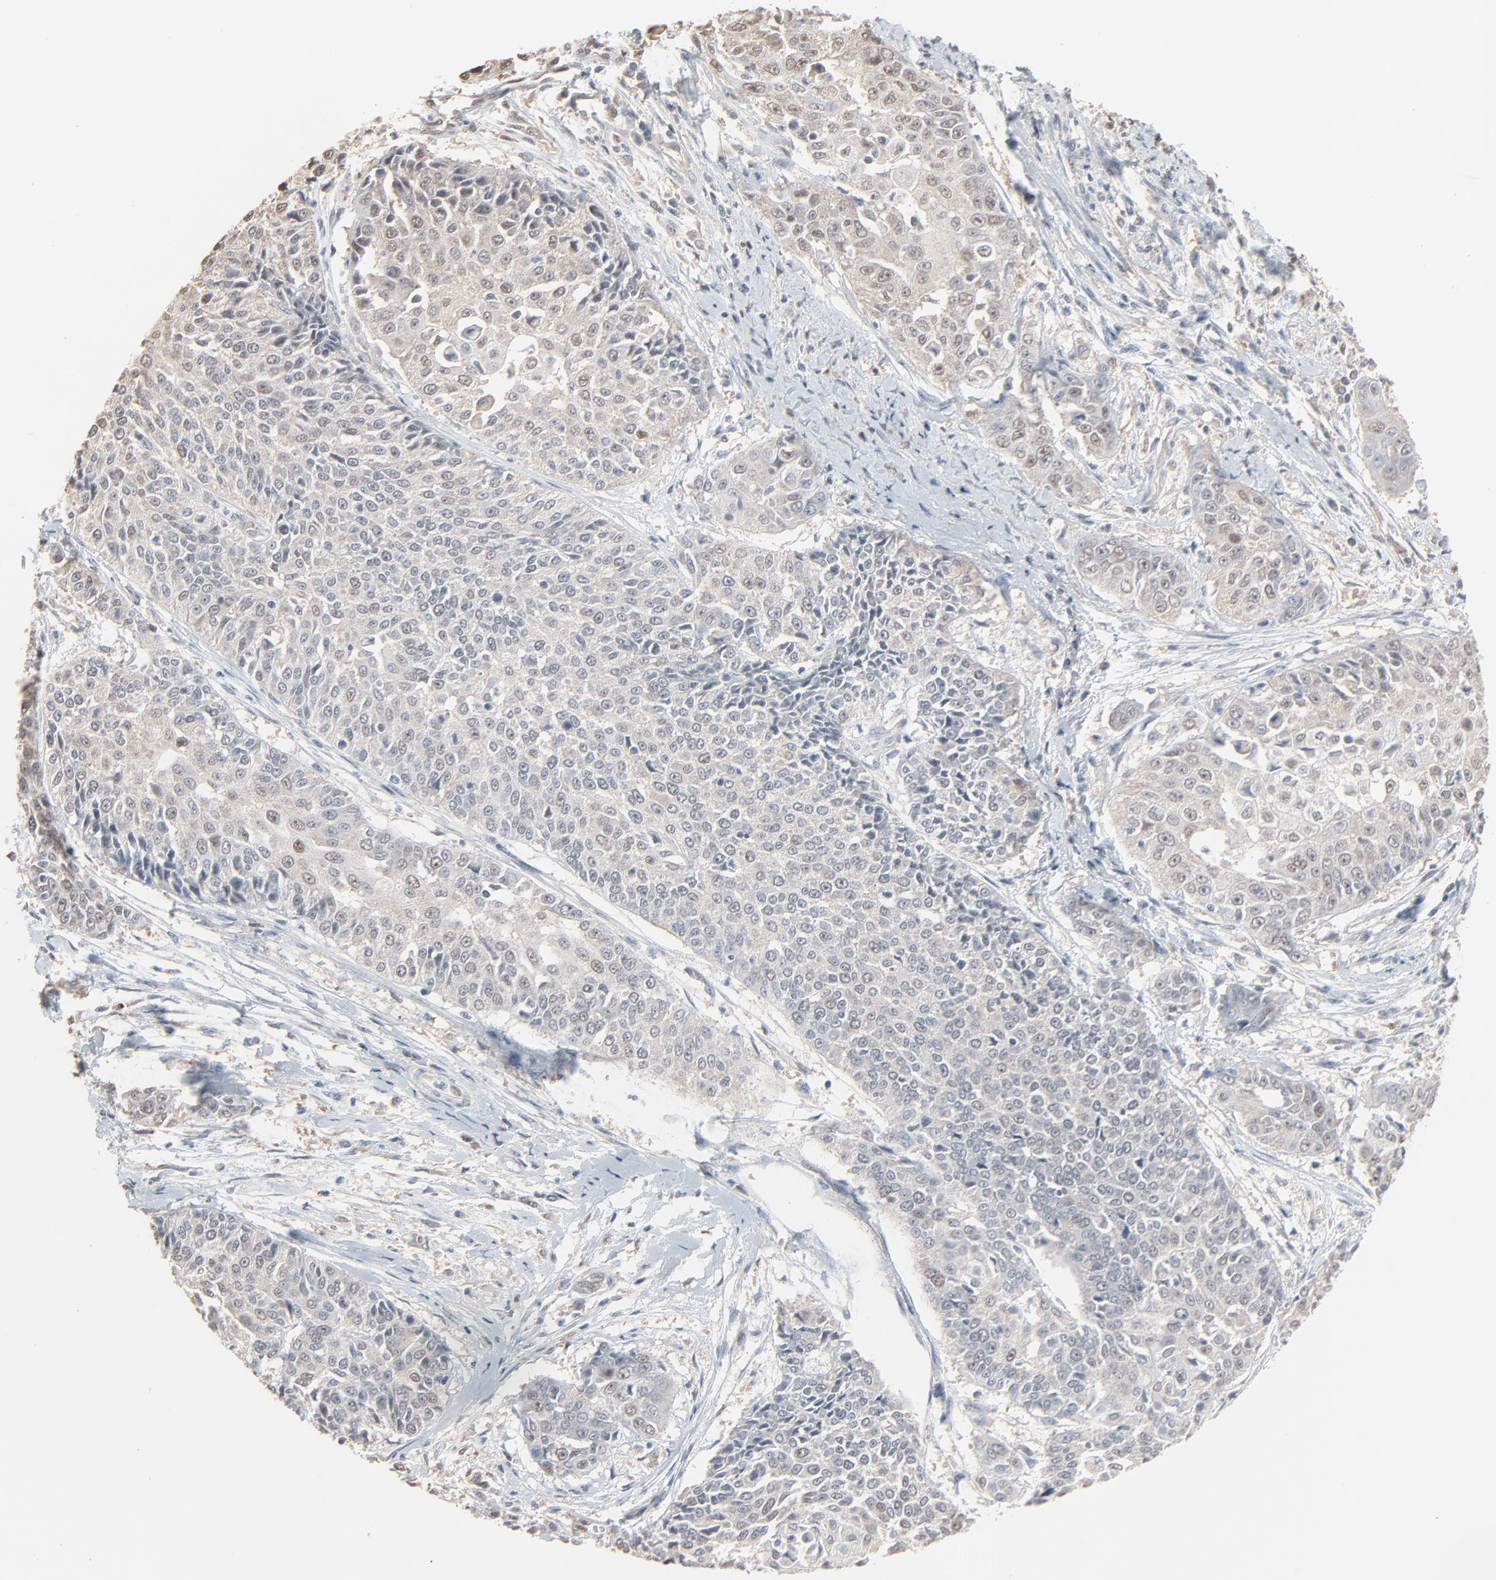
{"staining": {"intensity": "weak", "quantity": "25%-75%", "location": "cytoplasmic/membranous"}, "tissue": "cervical cancer", "cell_type": "Tumor cells", "image_type": "cancer", "snomed": [{"axis": "morphology", "description": "Squamous cell carcinoma, NOS"}, {"axis": "topography", "description": "Cervix"}], "caption": "This image reveals immunohistochemistry (IHC) staining of cervical squamous cell carcinoma, with low weak cytoplasmic/membranous staining in approximately 25%-75% of tumor cells.", "gene": "CCT5", "patient": {"sex": "female", "age": 64}}